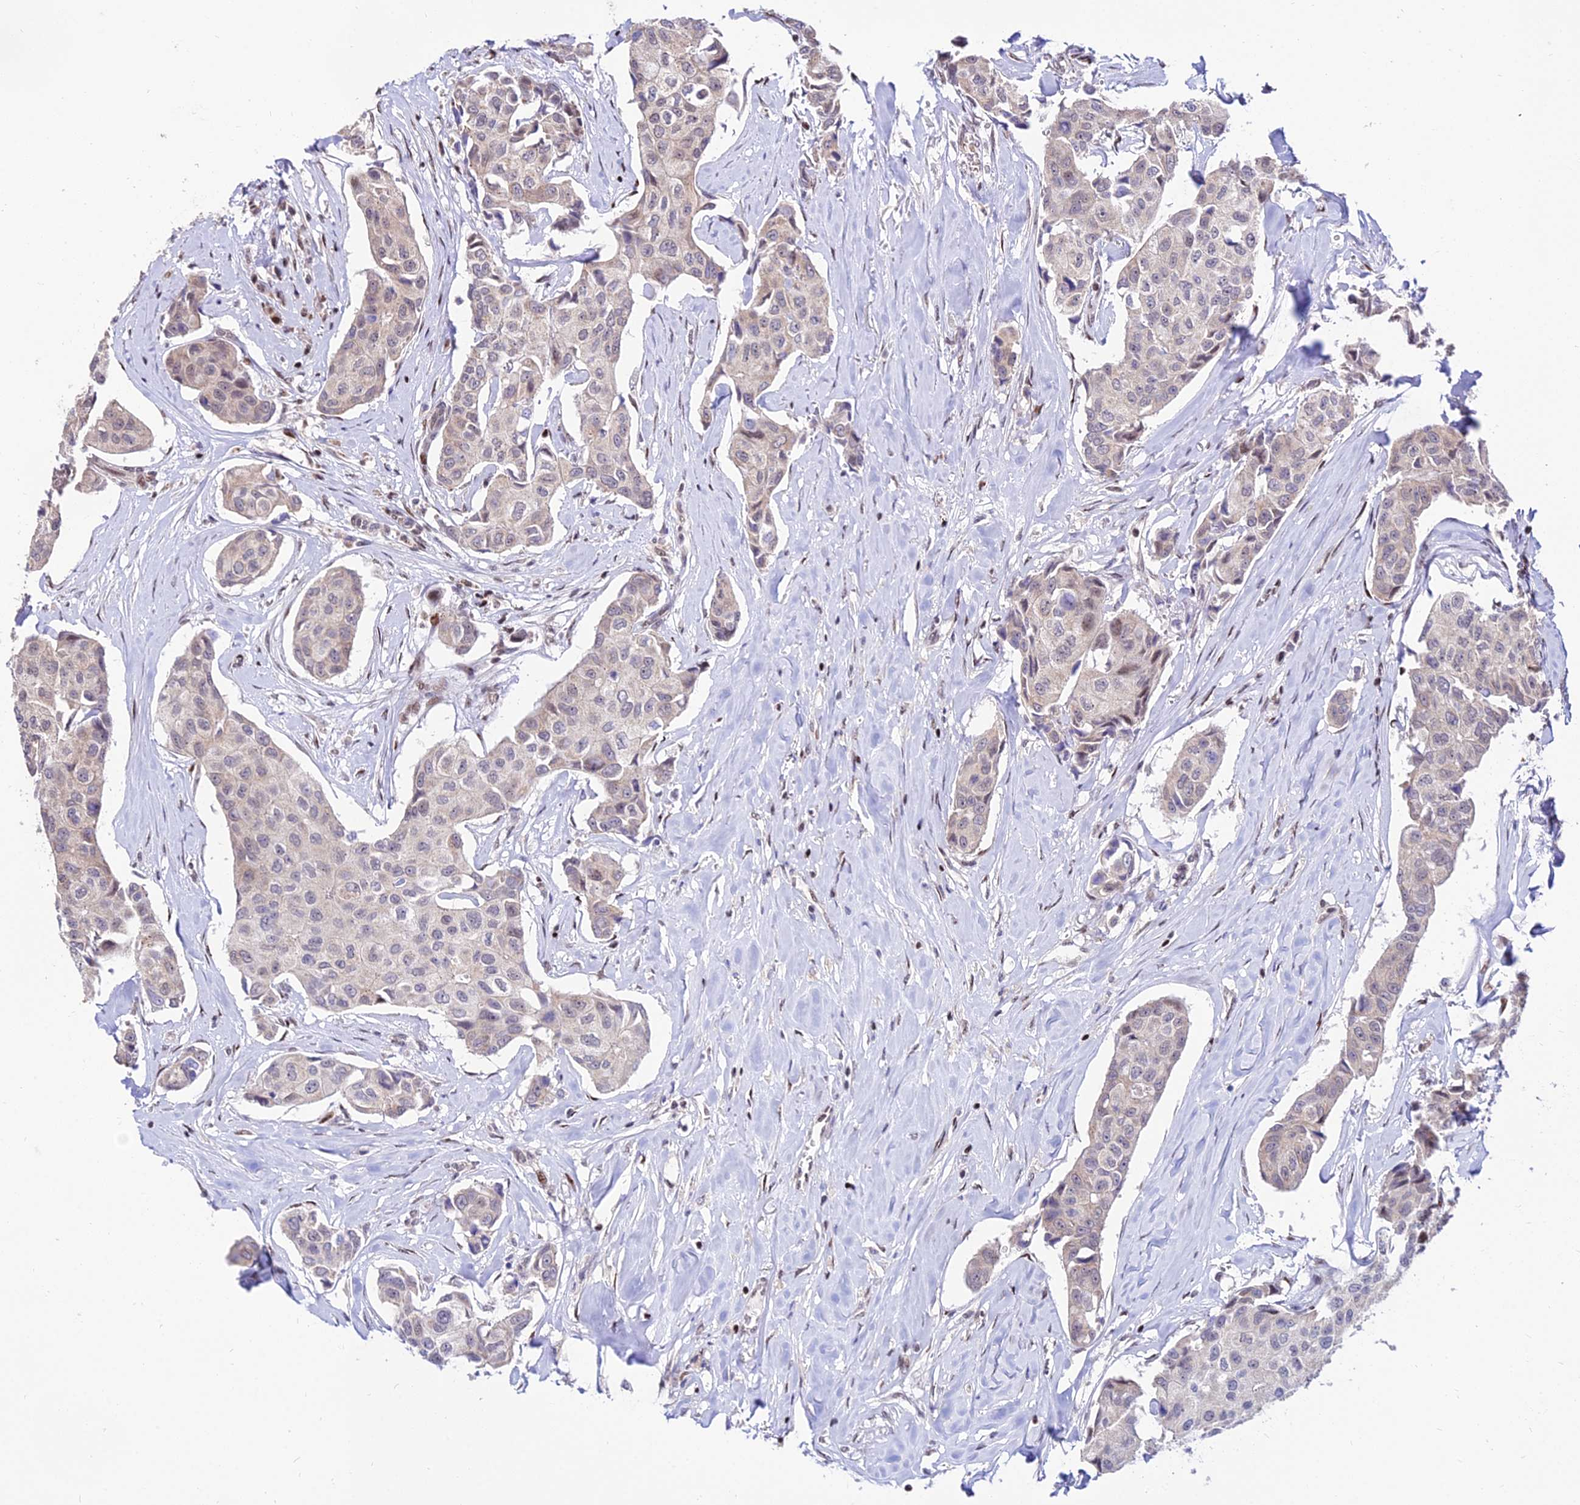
{"staining": {"intensity": "negative", "quantity": "none", "location": "none"}, "tissue": "breast cancer", "cell_type": "Tumor cells", "image_type": "cancer", "snomed": [{"axis": "morphology", "description": "Duct carcinoma"}, {"axis": "topography", "description": "Breast"}], "caption": "Tumor cells show no significant staining in breast intraductal carcinoma.", "gene": "CIB3", "patient": {"sex": "female", "age": 80}}